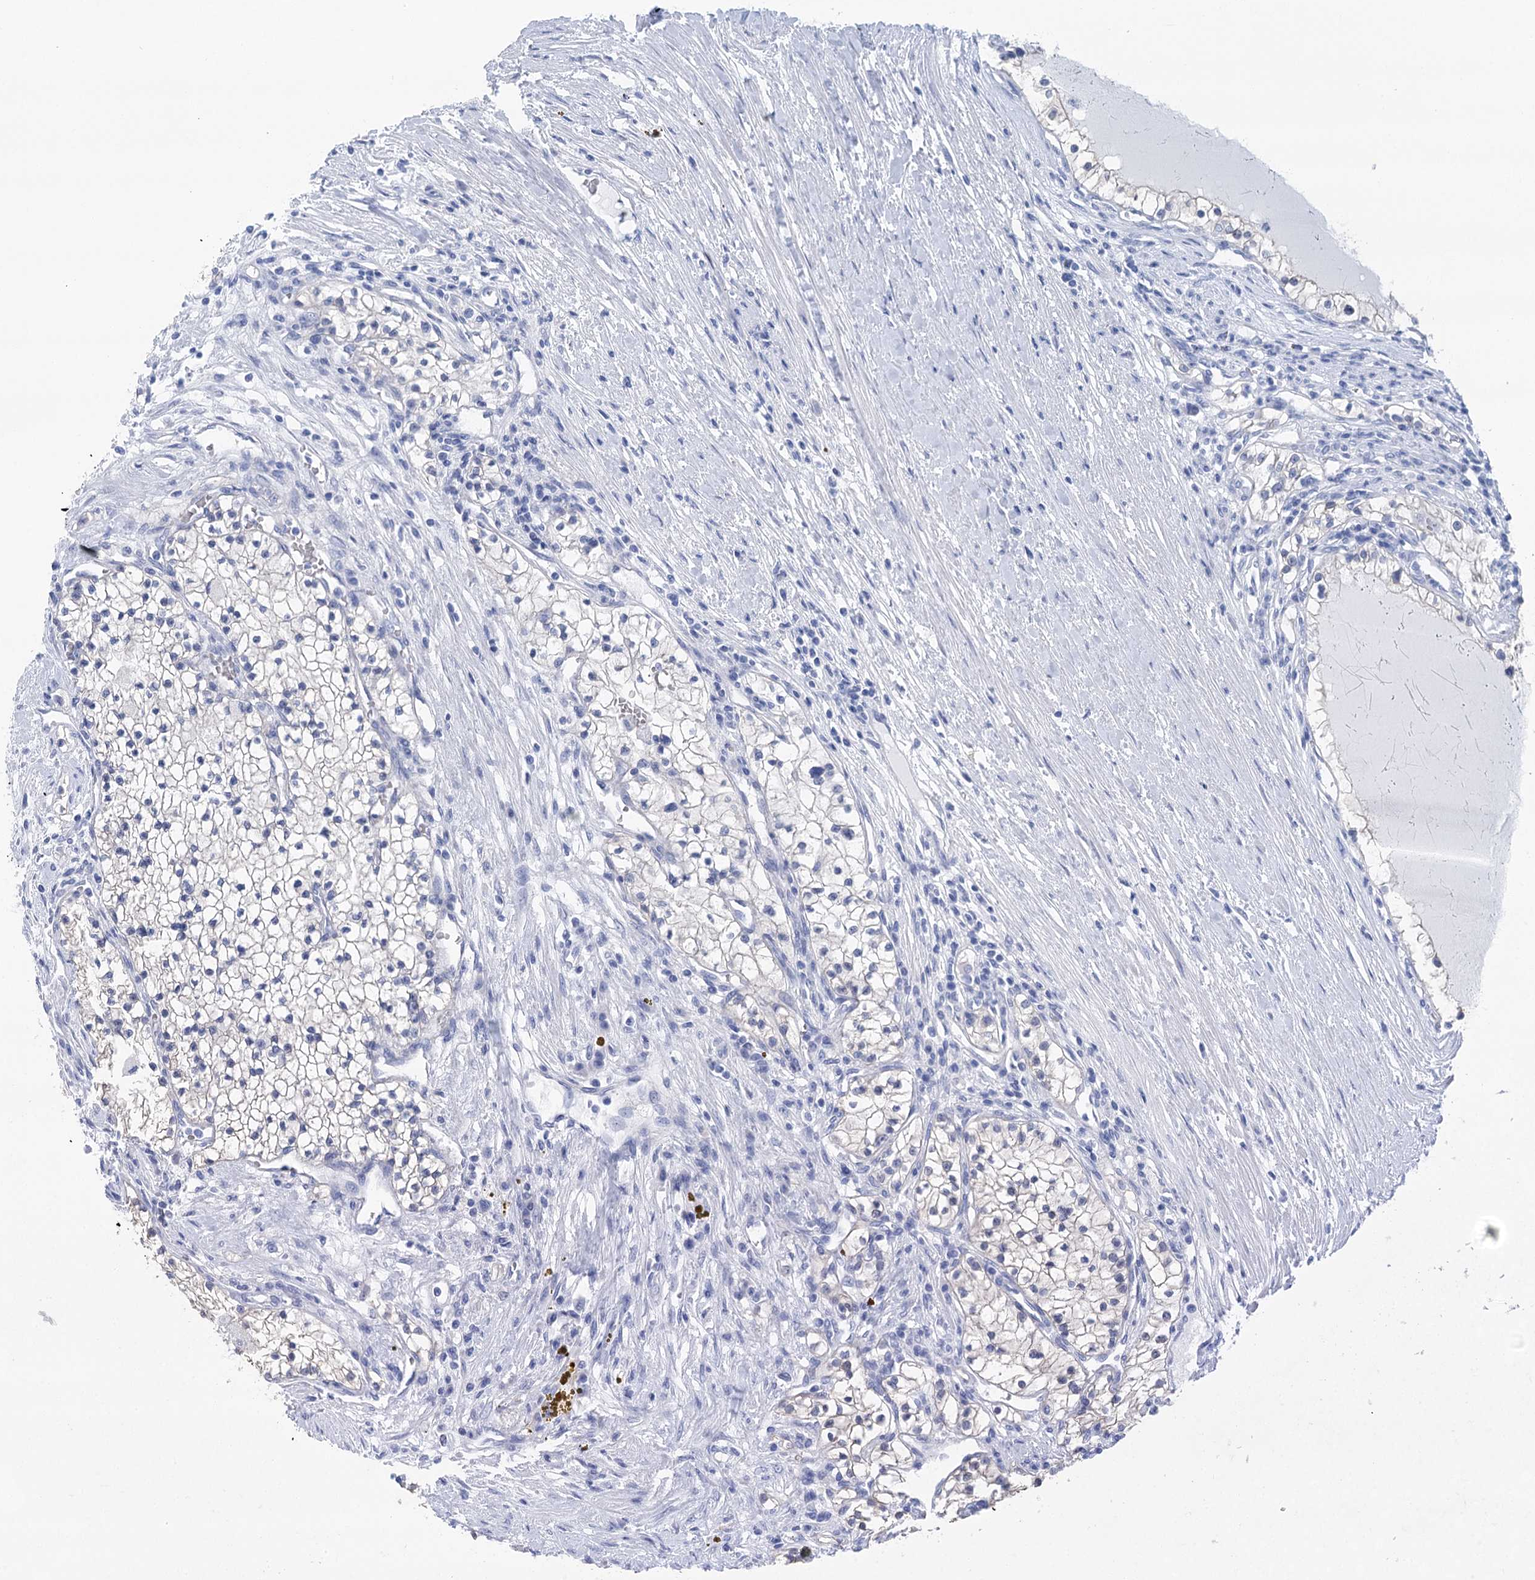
{"staining": {"intensity": "negative", "quantity": "none", "location": "none"}, "tissue": "renal cancer", "cell_type": "Tumor cells", "image_type": "cancer", "snomed": [{"axis": "morphology", "description": "Normal tissue, NOS"}, {"axis": "morphology", "description": "Adenocarcinoma, NOS"}, {"axis": "topography", "description": "Kidney"}], "caption": "Immunohistochemistry micrograph of neoplastic tissue: human renal cancer (adenocarcinoma) stained with DAB (3,3'-diaminobenzidine) exhibits no significant protein positivity in tumor cells. (Stains: DAB IHC with hematoxylin counter stain, Microscopy: brightfield microscopy at high magnification).", "gene": "LALBA", "patient": {"sex": "male", "age": 68}}